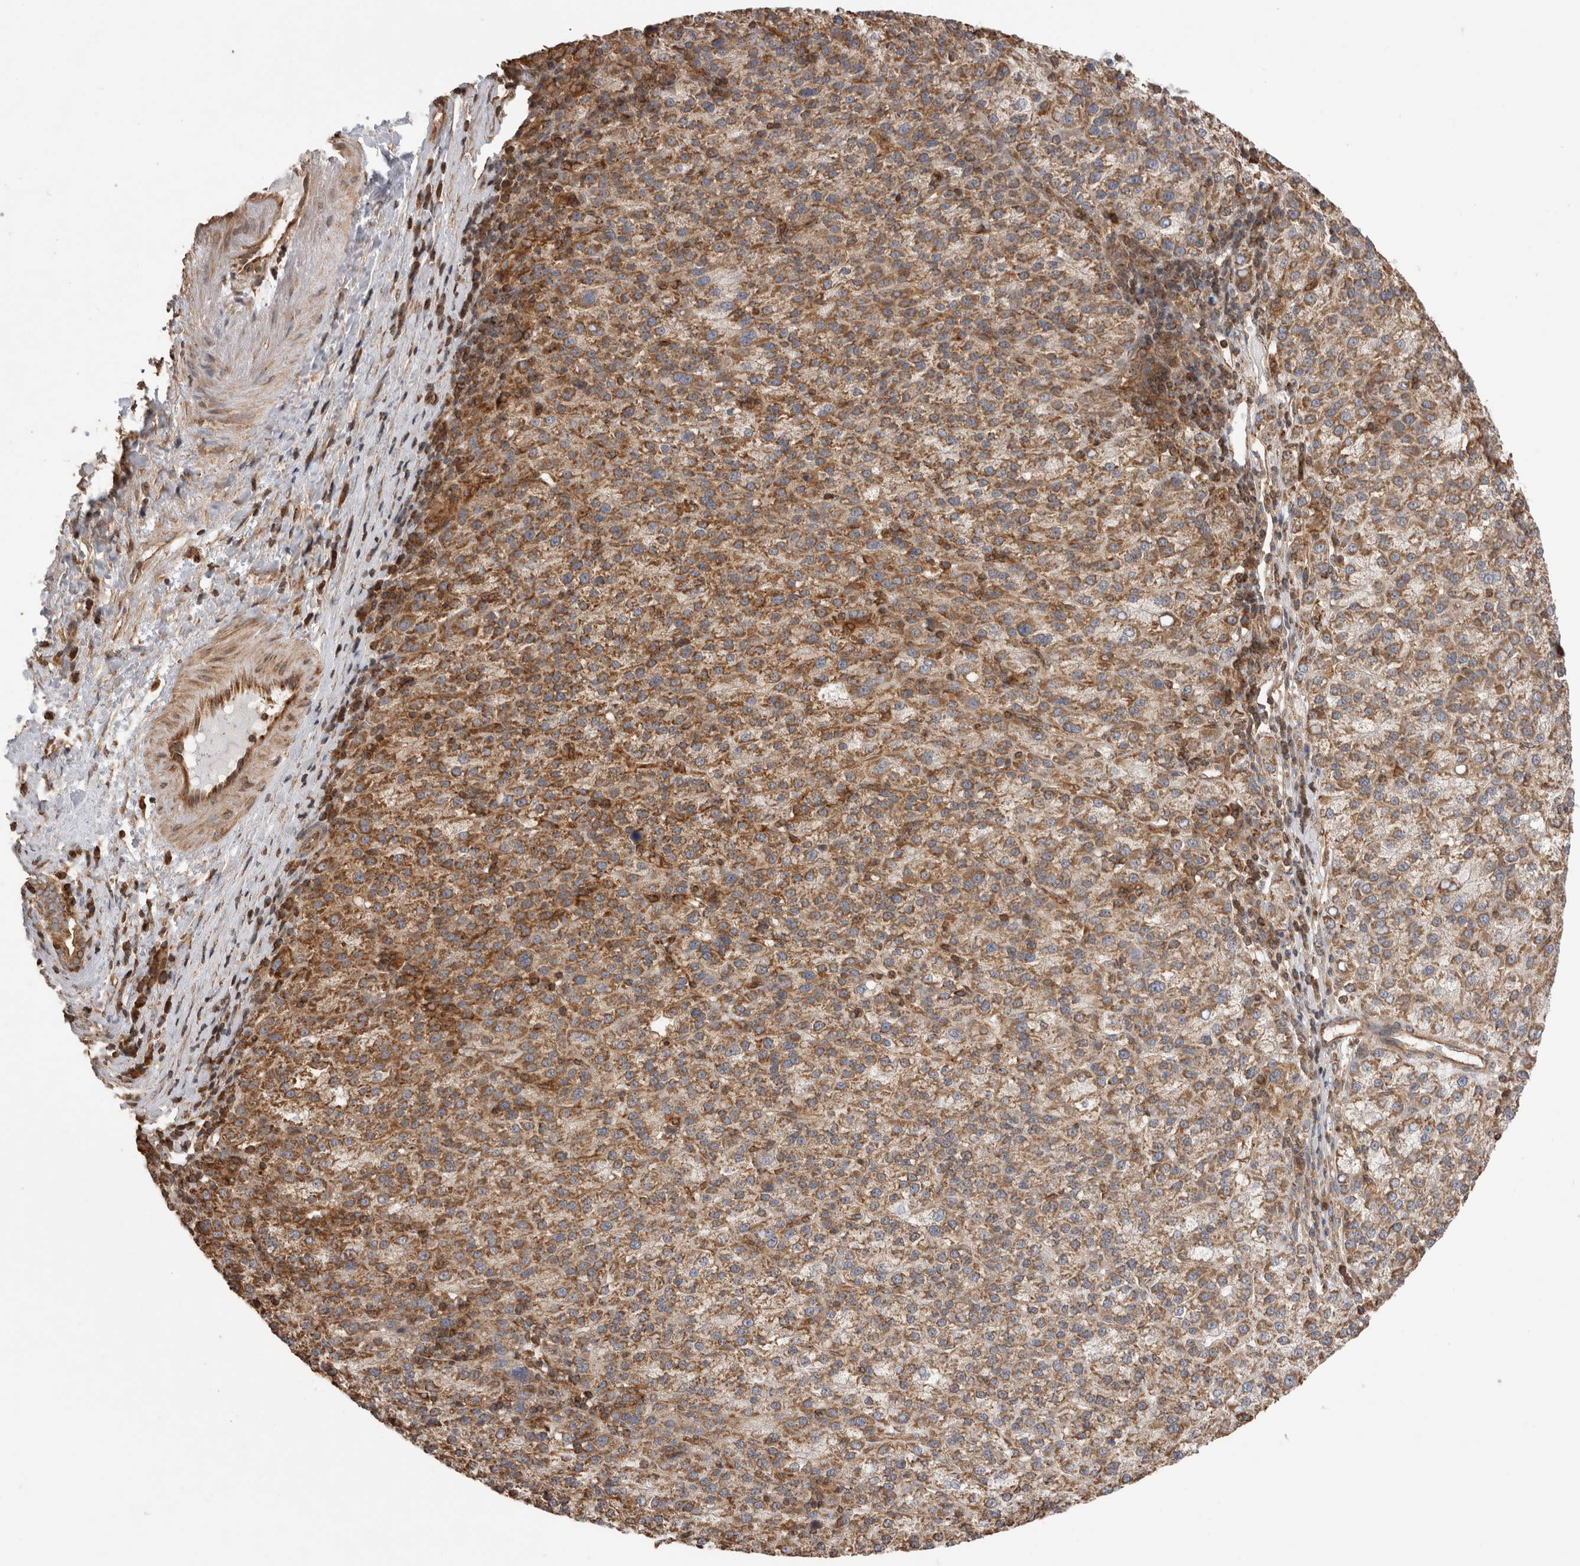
{"staining": {"intensity": "strong", "quantity": "25%-75%", "location": "cytoplasmic/membranous"}, "tissue": "liver cancer", "cell_type": "Tumor cells", "image_type": "cancer", "snomed": [{"axis": "morphology", "description": "Carcinoma, Hepatocellular, NOS"}, {"axis": "topography", "description": "Liver"}], "caption": "The immunohistochemical stain highlights strong cytoplasmic/membranous expression in tumor cells of hepatocellular carcinoma (liver) tissue. The protein is shown in brown color, while the nuclei are stained blue.", "gene": "IMMP2L", "patient": {"sex": "female", "age": 58}}